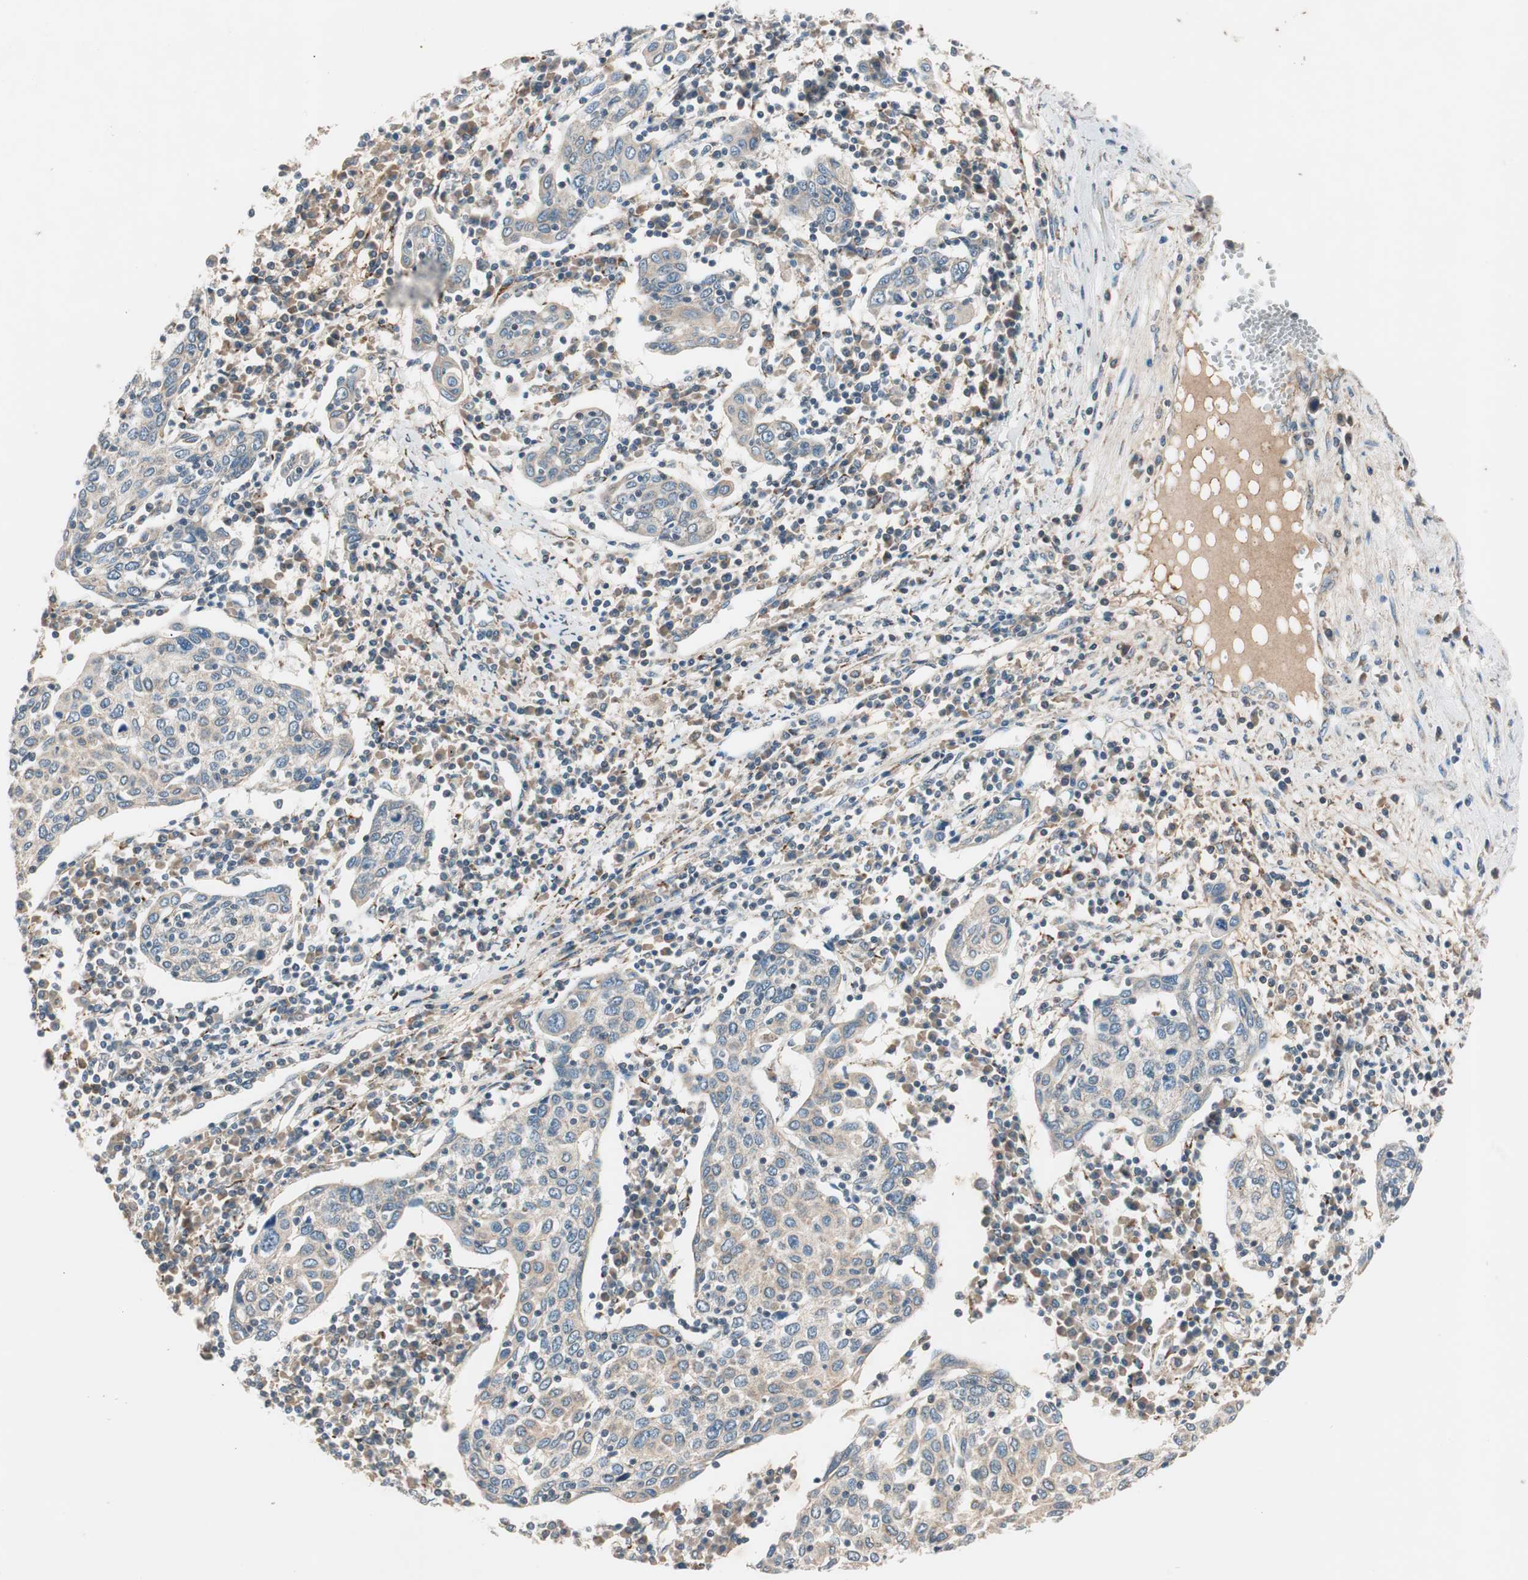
{"staining": {"intensity": "weak", "quantity": "25%-75%", "location": "cytoplasmic/membranous"}, "tissue": "cervical cancer", "cell_type": "Tumor cells", "image_type": "cancer", "snomed": [{"axis": "morphology", "description": "Squamous cell carcinoma, NOS"}, {"axis": "topography", "description": "Cervix"}], "caption": "Immunohistochemical staining of human cervical cancer shows weak cytoplasmic/membranous protein staining in about 25%-75% of tumor cells.", "gene": "HPN", "patient": {"sex": "female", "age": 40}}